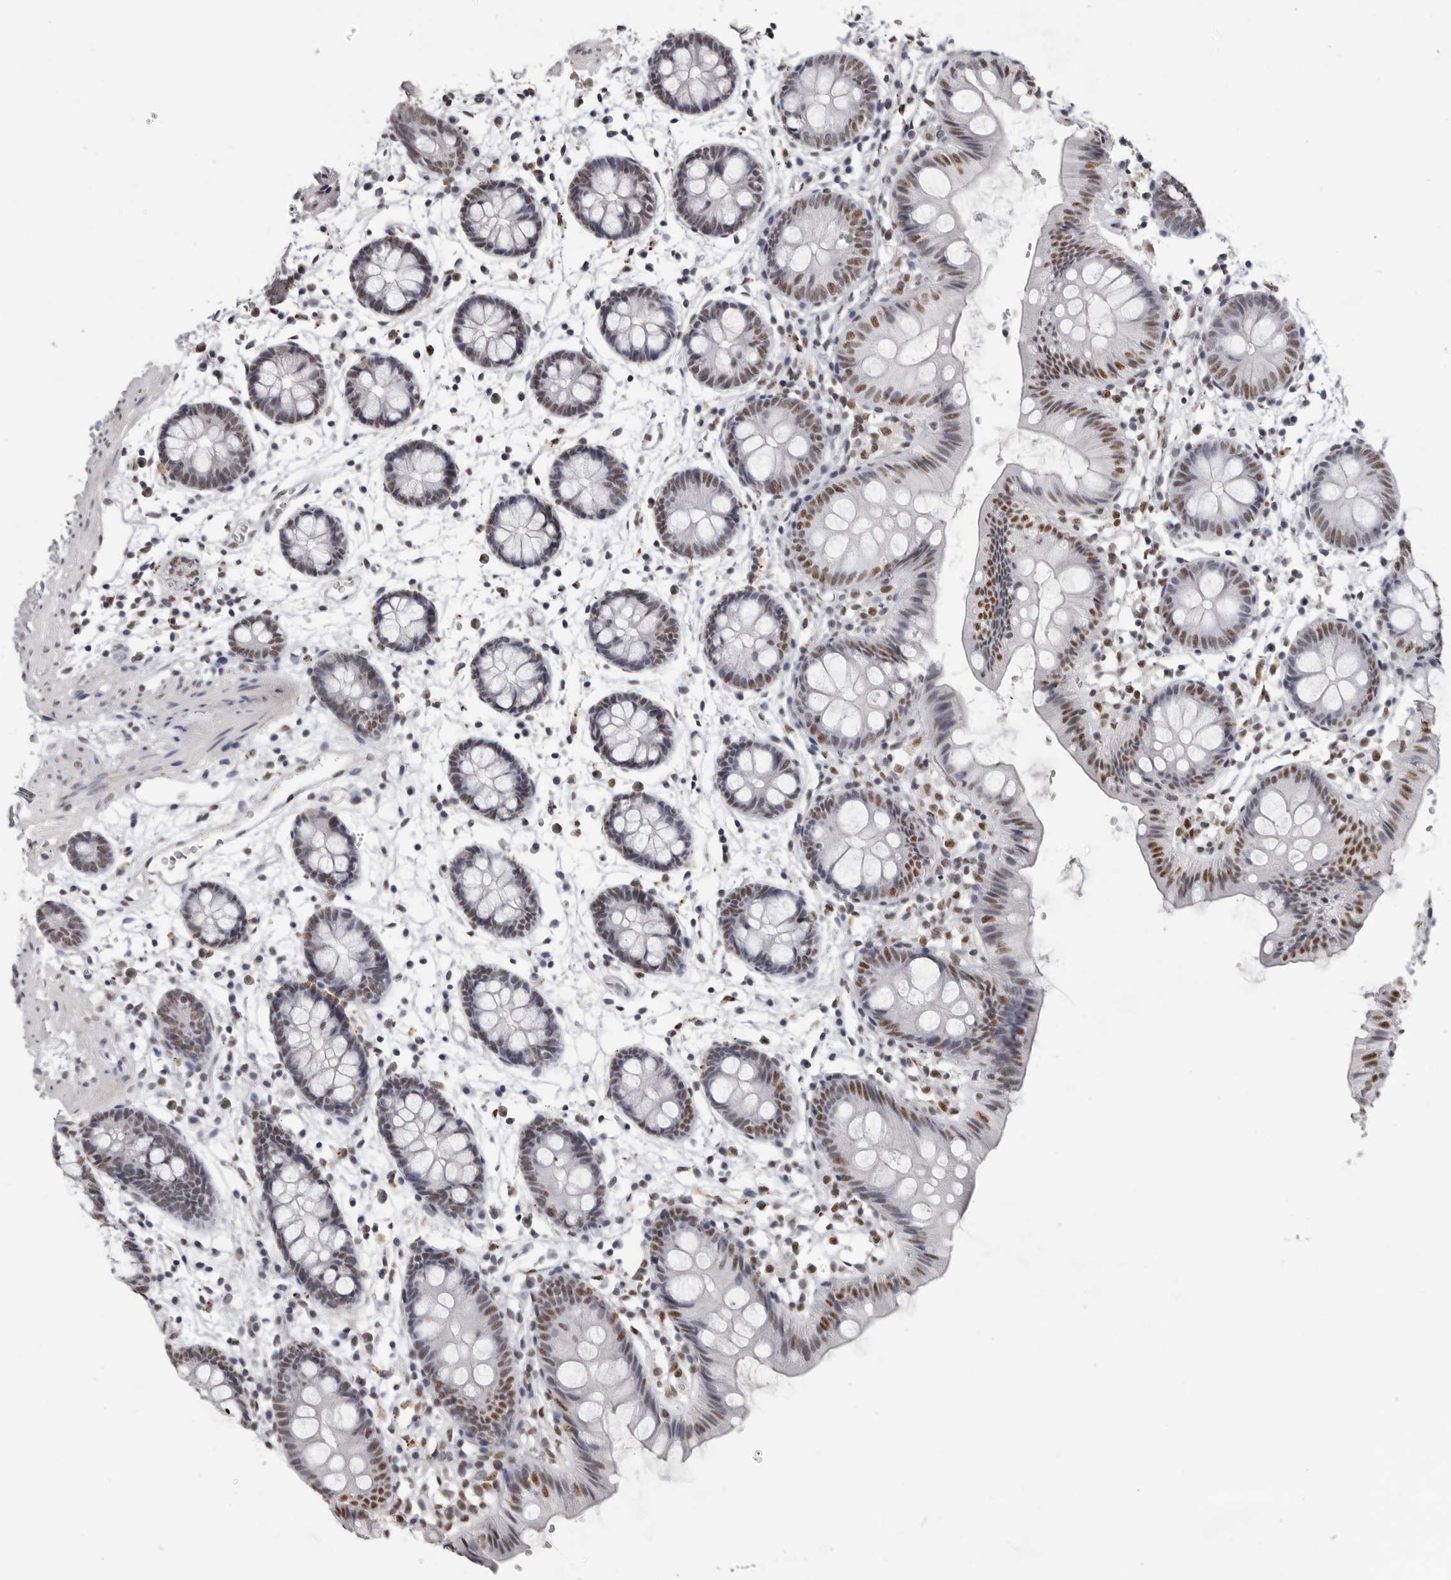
{"staining": {"intensity": "moderate", "quantity": ">75%", "location": "nuclear"}, "tissue": "colon", "cell_type": "Endothelial cells", "image_type": "normal", "snomed": [{"axis": "morphology", "description": "Normal tissue, NOS"}, {"axis": "topography", "description": "Colon"}], "caption": "This image reveals immunohistochemistry staining of unremarkable colon, with medium moderate nuclear expression in about >75% of endothelial cells.", "gene": "SCAF4", "patient": {"sex": "male", "age": 56}}